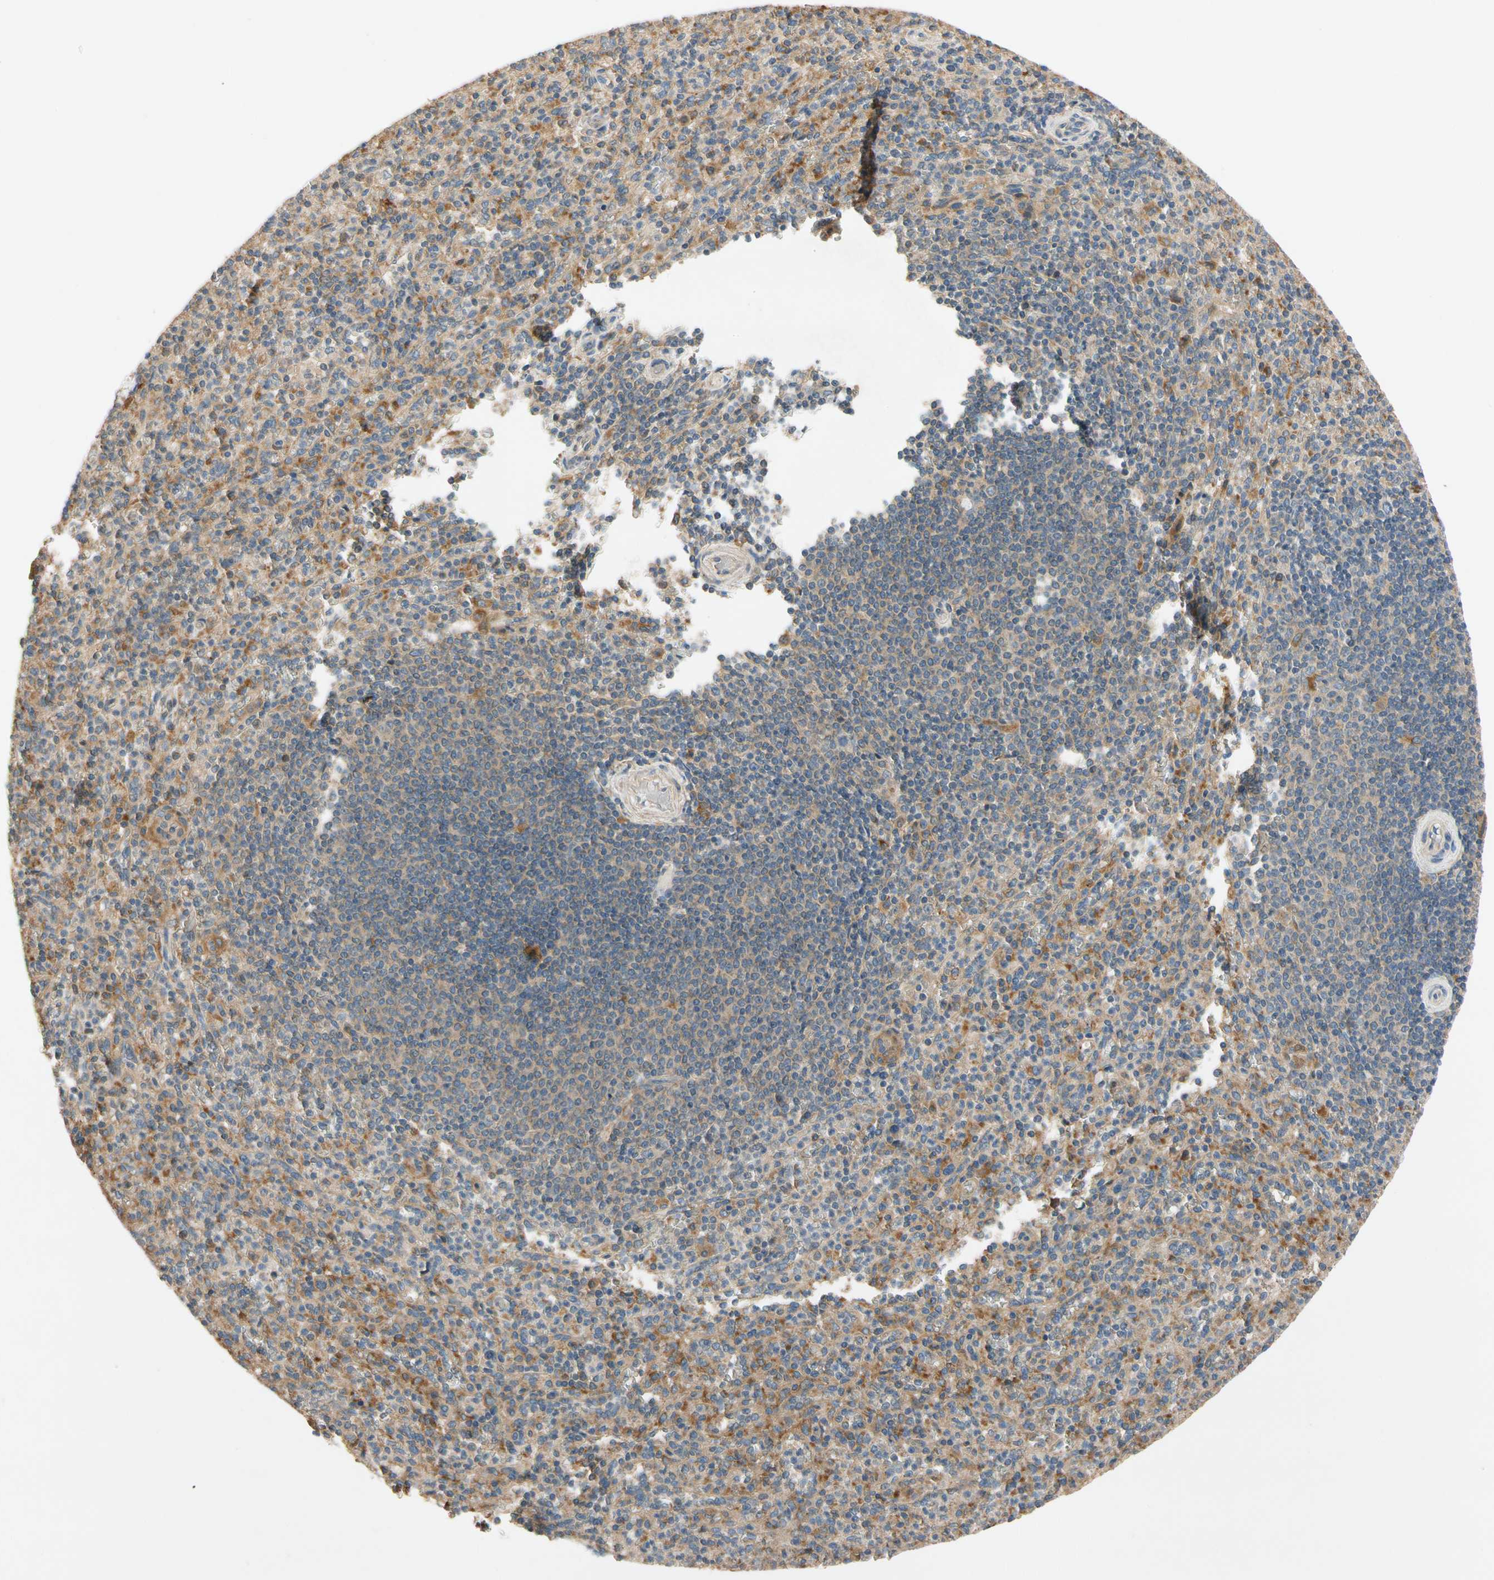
{"staining": {"intensity": "moderate", "quantity": "25%-75%", "location": "cytoplasmic/membranous"}, "tissue": "spleen", "cell_type": "Cells in red pulp", "image_type": "normal", "snomed": [{"axis": "morphology", "description": "Normal tissue, NOS"}, {"axis": "topography", "description": "Spleen"}], "caption": "Cells in red pulp exhibit moderate cytoplasmic/membranous expression in approximately 25%-75% of cells in unremarkable spleen.", "gene": "USP12", "patient": {"sex": "male", "age": 36}}